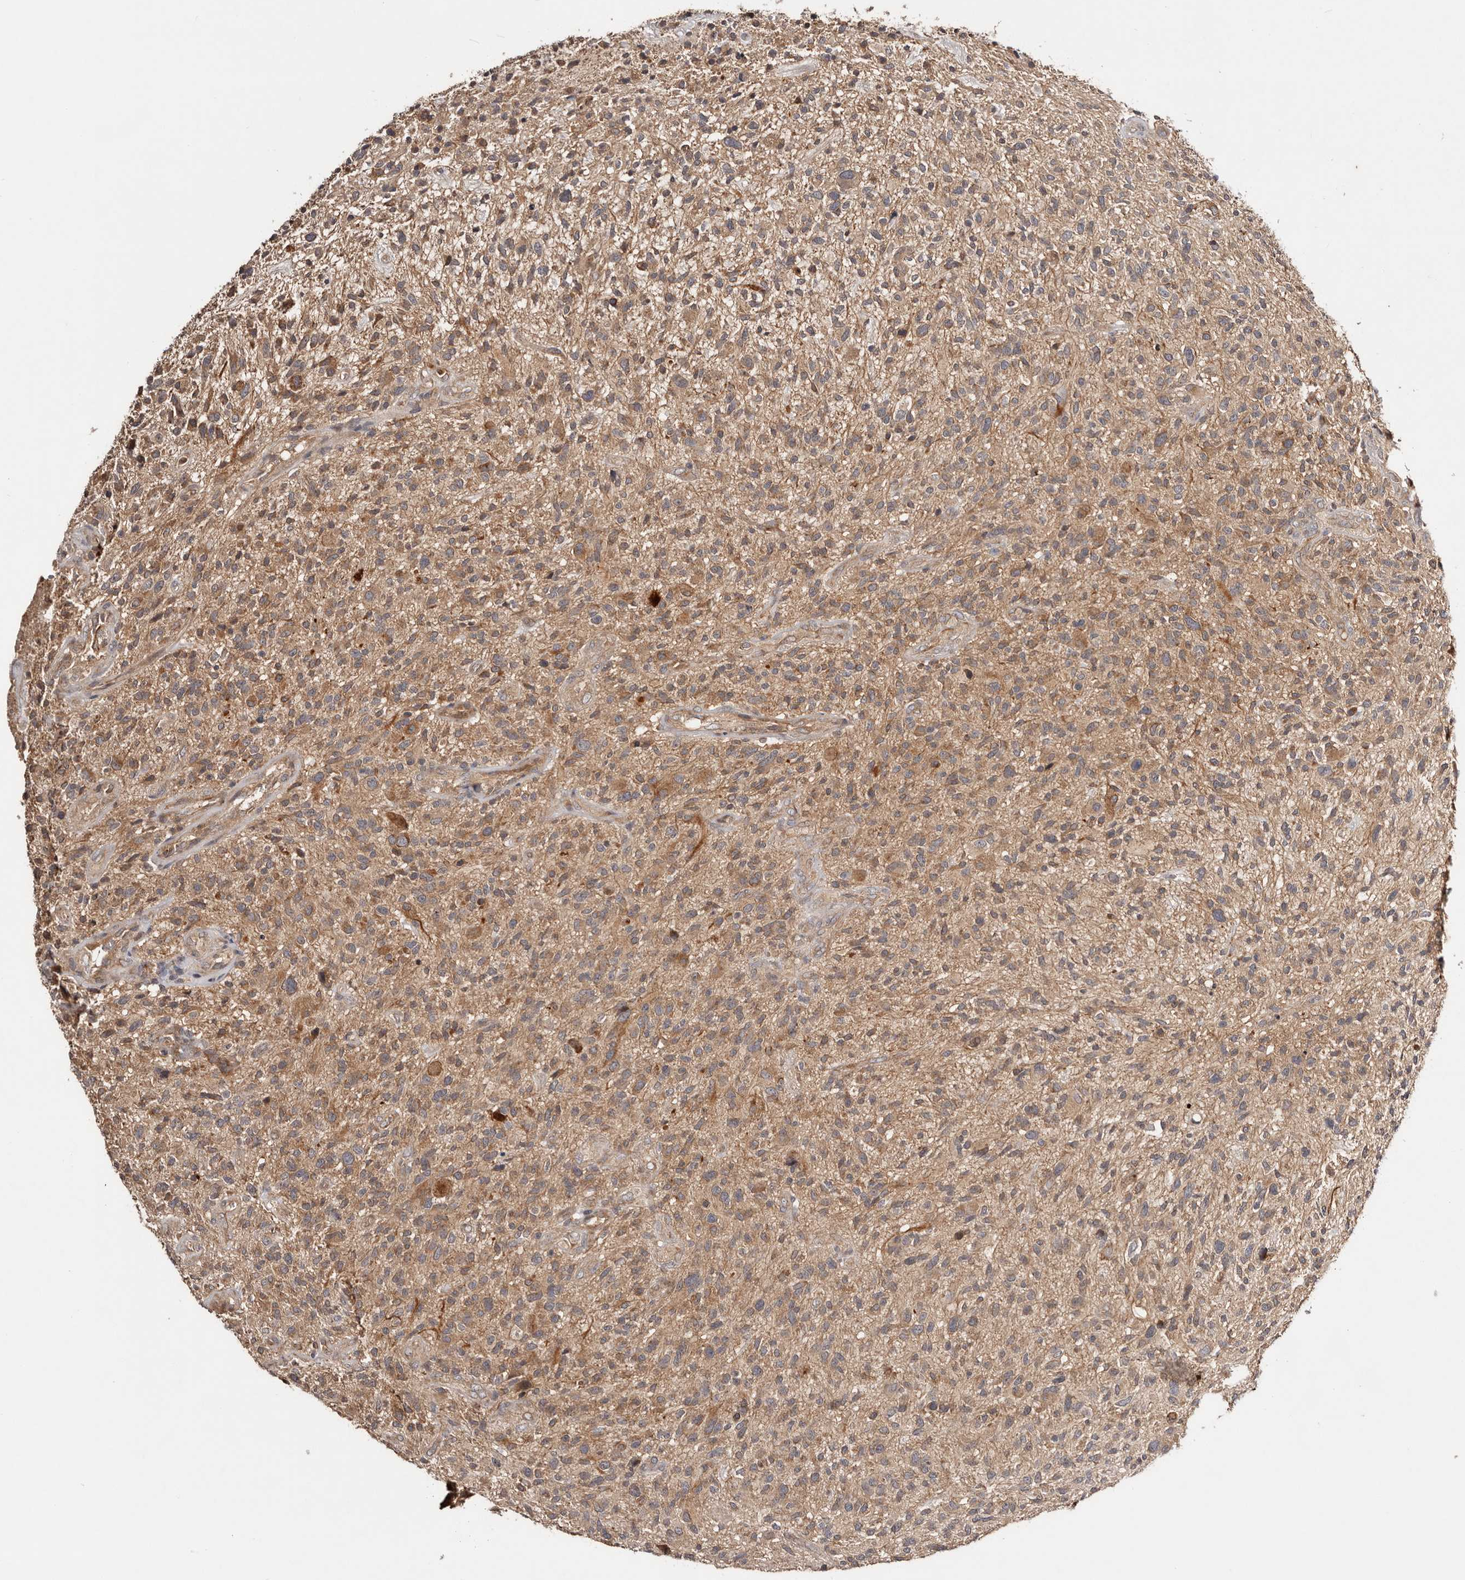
{"staining": {"intensity": "moderate", "quantity": ">75%", "location": "cytoplasmic/membranous"}, "tissue": "glioma", "cell_type": "Tumor cells", "image_type": "cancer", "snomed": [{"axis": "morphology", "description": "Glioma, malignant, High grade"}, {"axis": "topography", "description": "Brain"}], "caption": "Approximately >75% of tumor cells in human malignant glioma (high-grade) exhibit moderate cytoplasmic/membranous protein positivity as visualized by brown immunohistochemical staining.", "gene": "PKIB", "patient": {"sex": "male", "age": 47}}